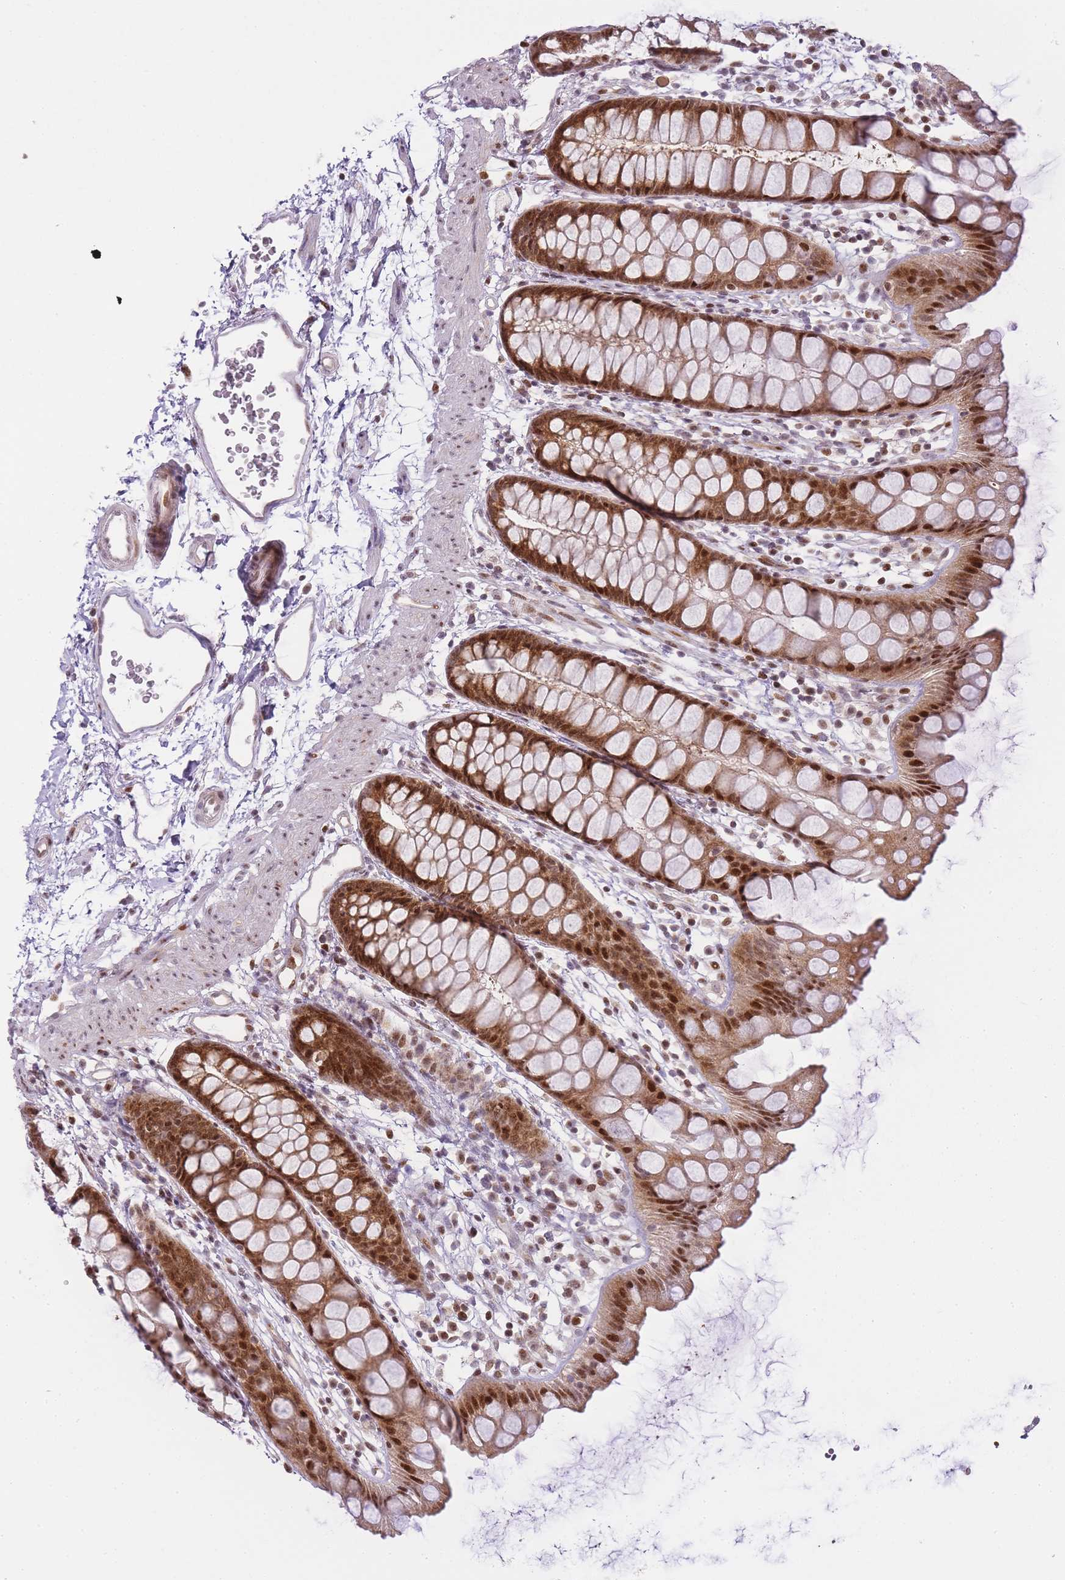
{"staining": {"intensity": "strong", "quantity": ">75%", "location": "cytoplasmic/membranous,nuclear"}, "tissue": "rectum", "cell_type": "Glandular cells", "image_type": "normal", "snomed": [{"axis": "morphology", "description": "Normal tissue, NOS"}, {"axis": "topography", "description": "Rectum"}], "caption": "High-magnification brightfield microscopy of benign rectum stained with DAB (brown) and counterstained with hematoxylin (blue). glandular cells exhibit strong cytoplasmic/membranous,nuclear staining is seen in approximately>75% of cells. The staining is performed using DAB (3,3'-diaminobenzidine) brown chromogen to label protein expression. The nuclei are counter-stained blue using hematoxylin.", "gene": "OGG1", "patient": {"sex": "female", "age": 65}}